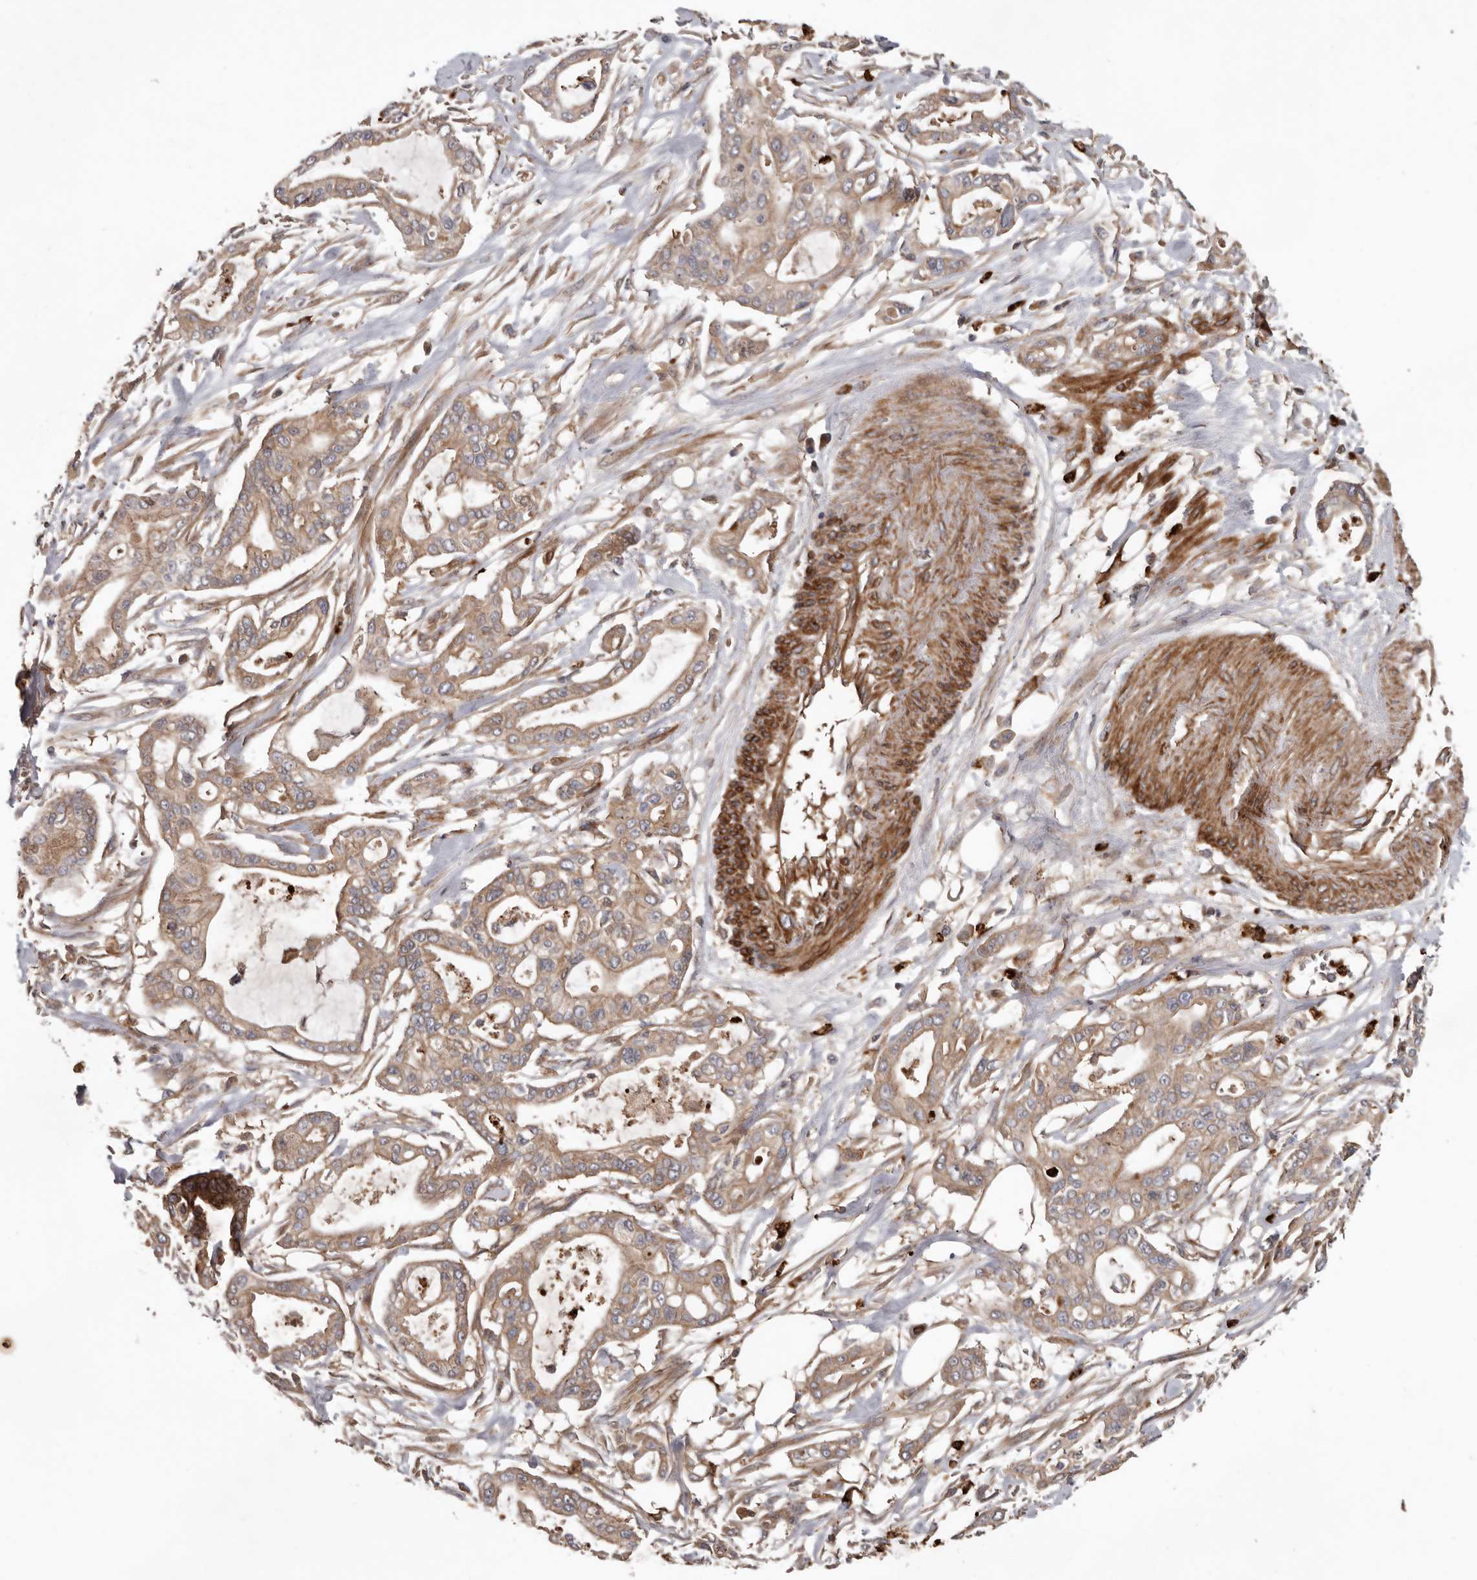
{"staining": {"intensity": "weak", "quantity": ">75%", "location": "cytoplasmic/membranous"}, "tissue": "pancreatic cancer", "cell_type": "Tumor cells", "image_type": "cancer", "snomed": [{"axis": "morphology", "description": "Adenocarcinoma, NOS"}, {"axis": "topography", "description": "Pancreas"}], "caption": "Approximately >75% of tumor cells in human pancreatic cancer demonstrate weak cytoplasmic/membranous protein positivity as visualized by brown immunohistochemical staining.", "gene": "ARHGEF5", "patient": {"sex": "male", "age": 68}}